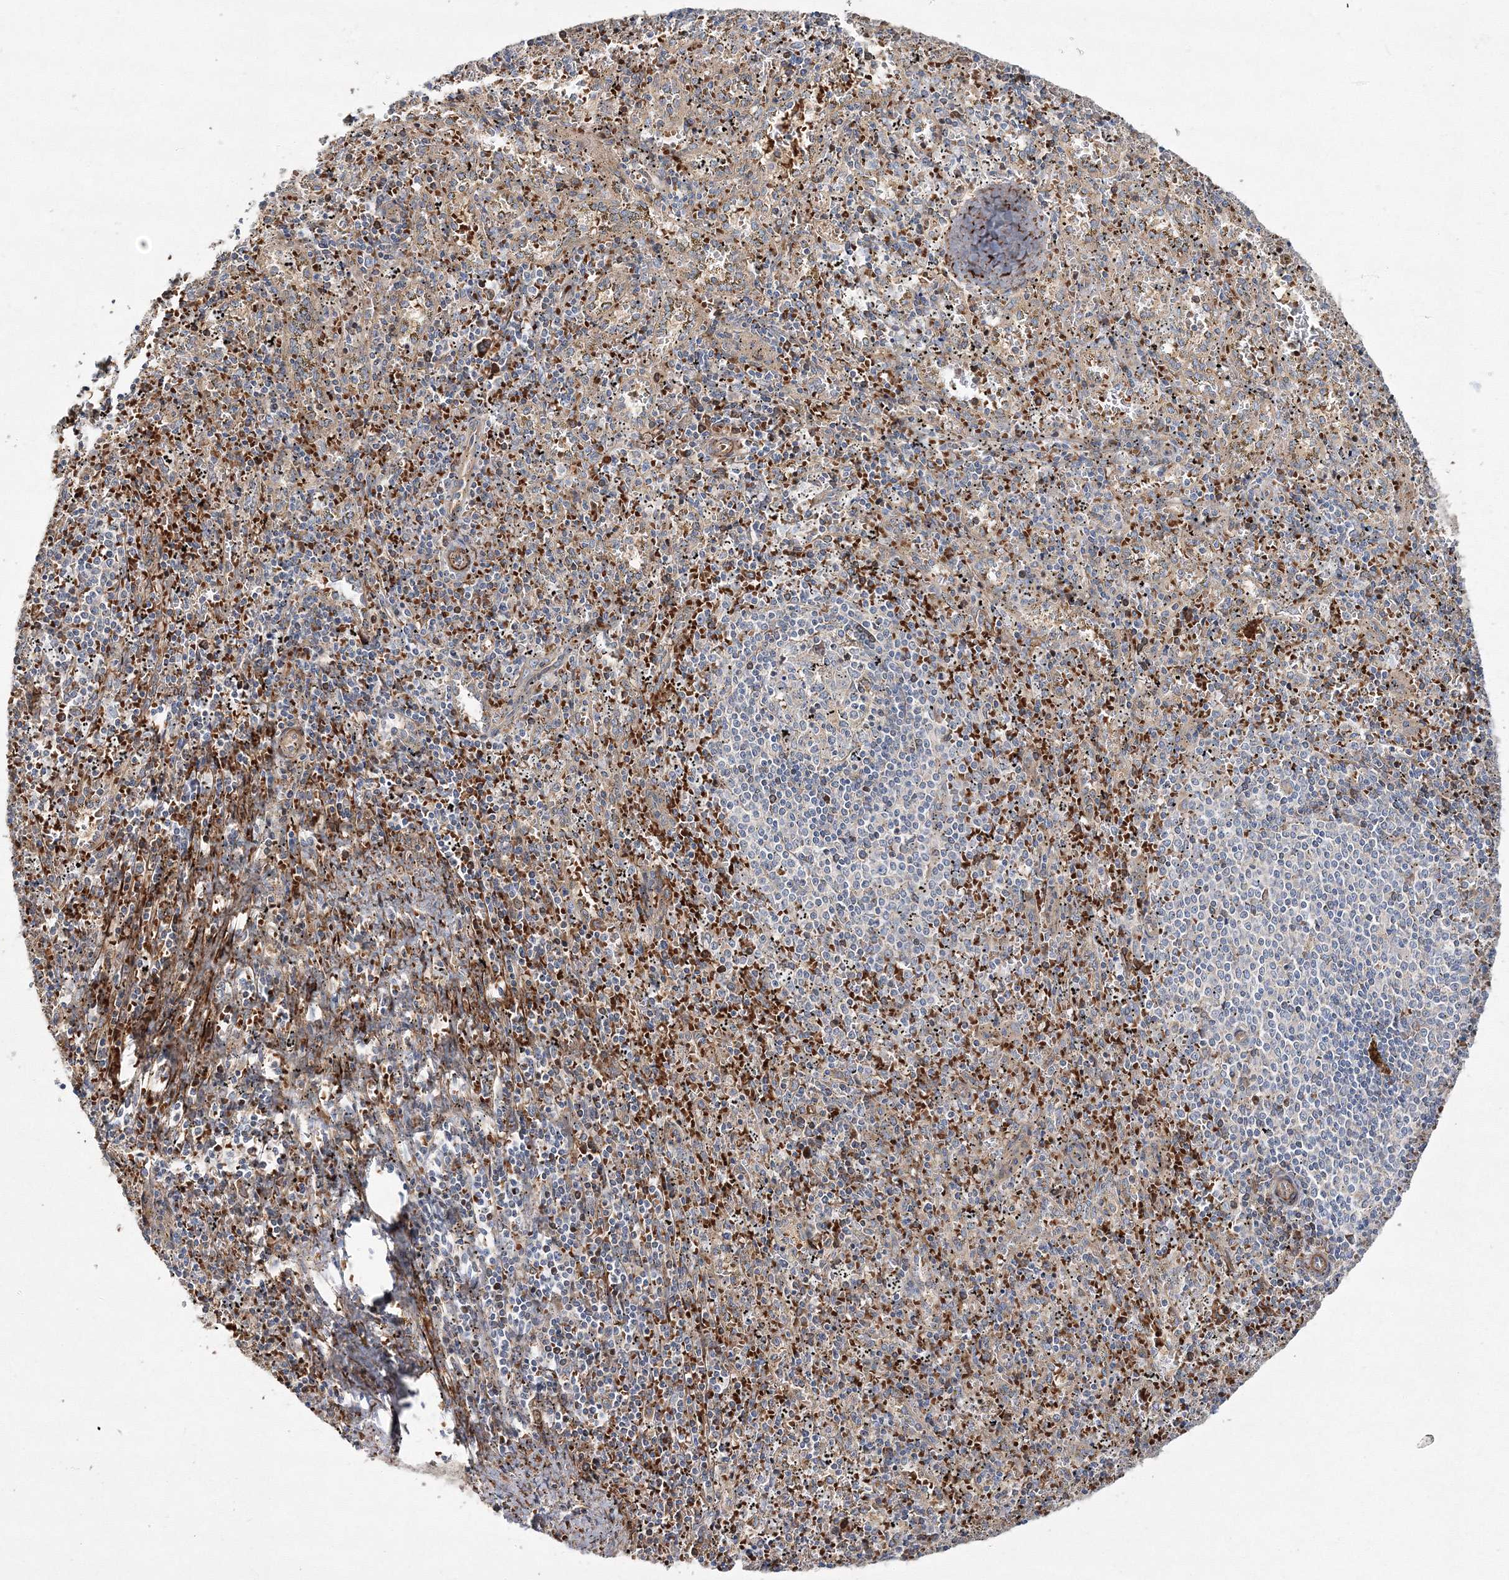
{"staining": {"intensity": "negative", "quantity": "none", "location": "none"}, "tissue": "spleen", "cell_type": "Cells in red pulp", "image_type": "normal", "snomed": [{"axis": "morphology", "description": "Normal tissue, NOS"}, {"axis": "topography", "description": "Spleen"}], "caption": "The immunohistochemistry (IHC) image has no significant expression in cells in red pulp of spleen.", "gene": "ZSWIM6", "patient": {"sex": "male", "age": 11}}